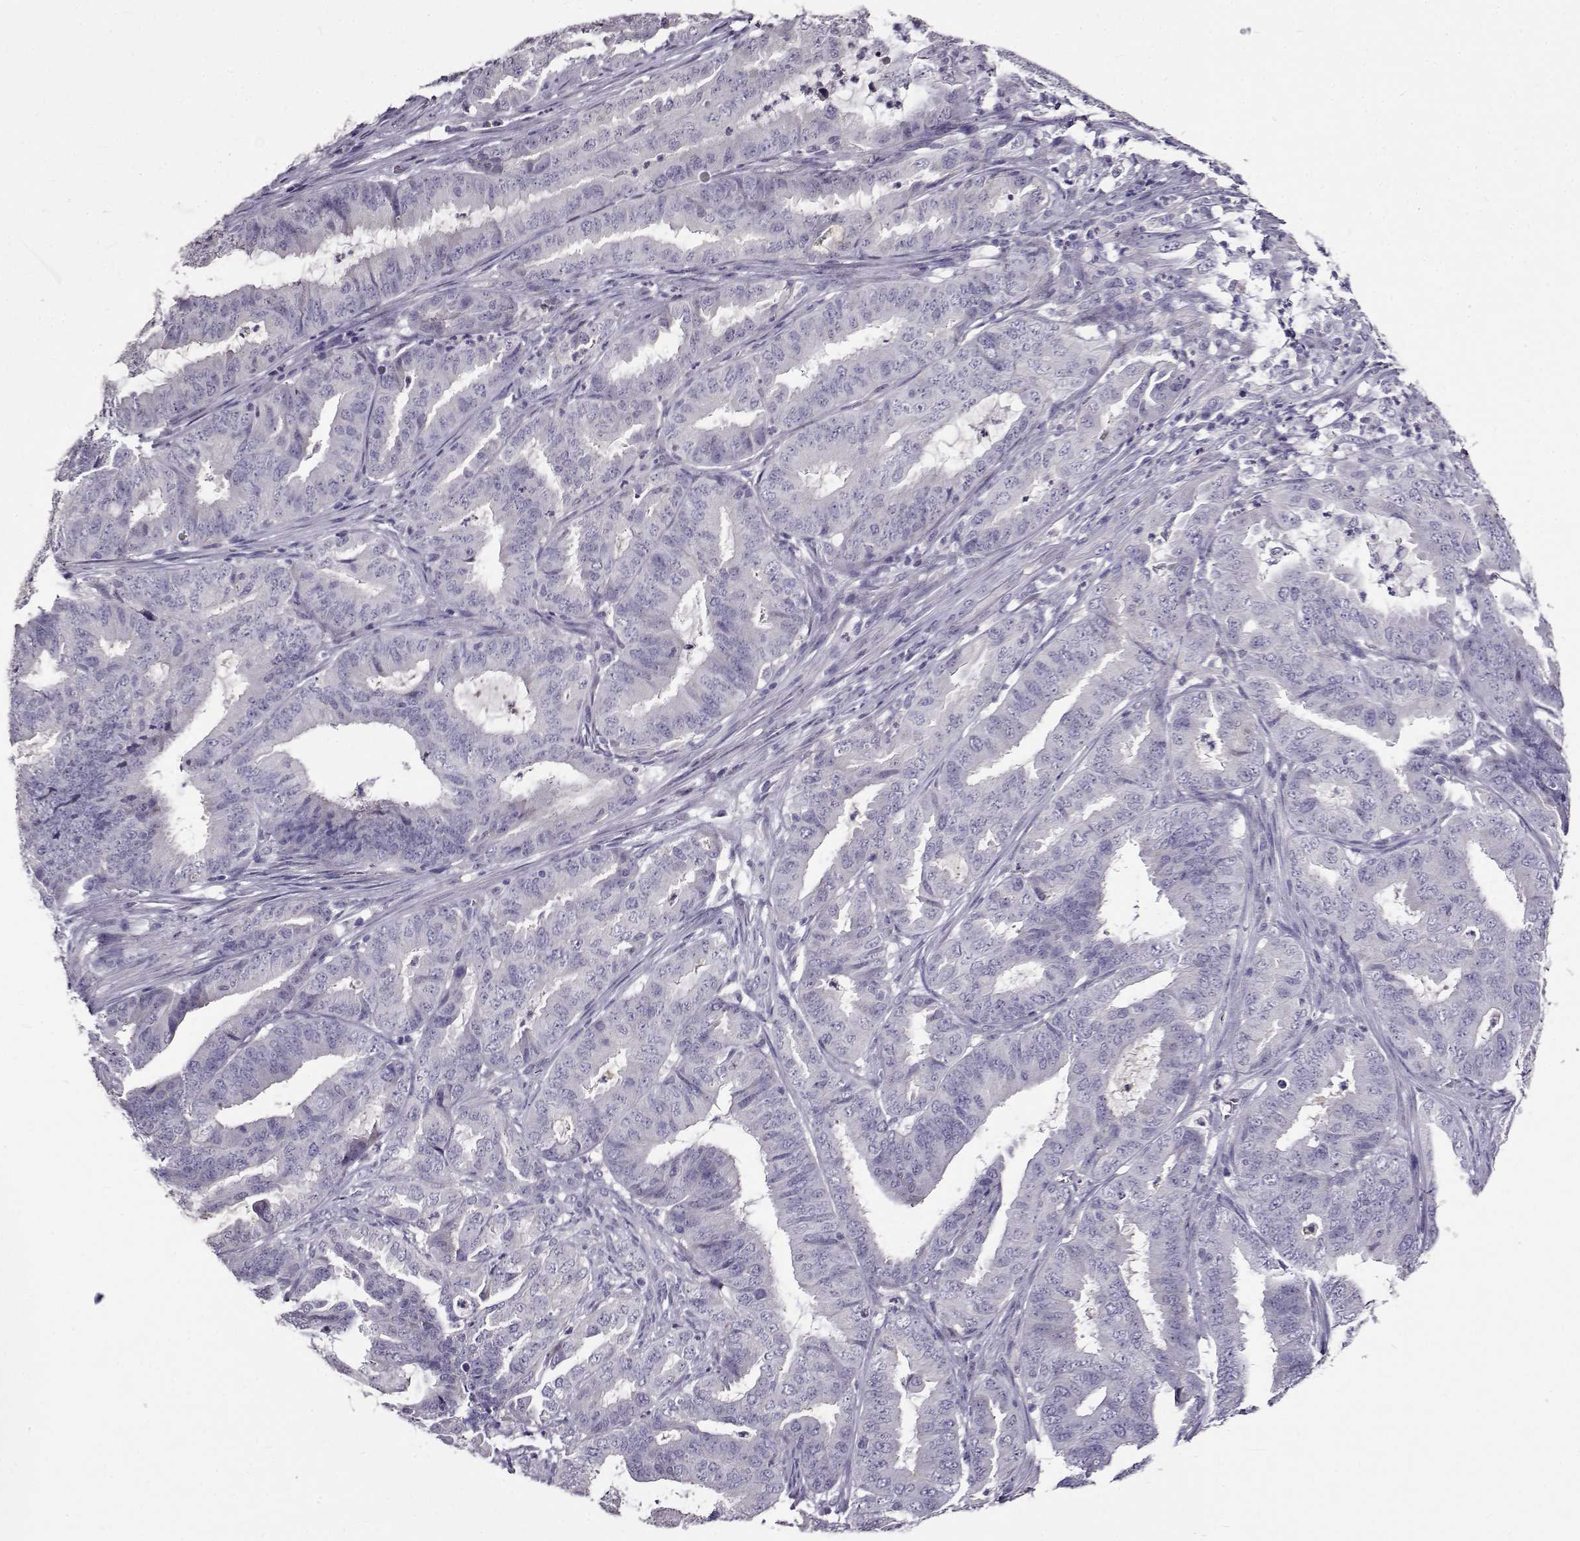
{"staining": {"intensity": "negative", "quantity": "none", "location": "none"}, "tissue": "endometrial cancer", "cell_type": "Tumor cells", "image_type": "cancer", "snomed": [{"axis": "morphology", "description": "Adenocarcinoma, NOS"}, {"axis": "topography", "description": "Endometrium"}], "caption": "This is a image of IHC staining of adenocarcinoma (endometrial), which shows no staining in tumor cells.", "gene": "PAEP", "patient": {"sex": "female", "age": 51}}